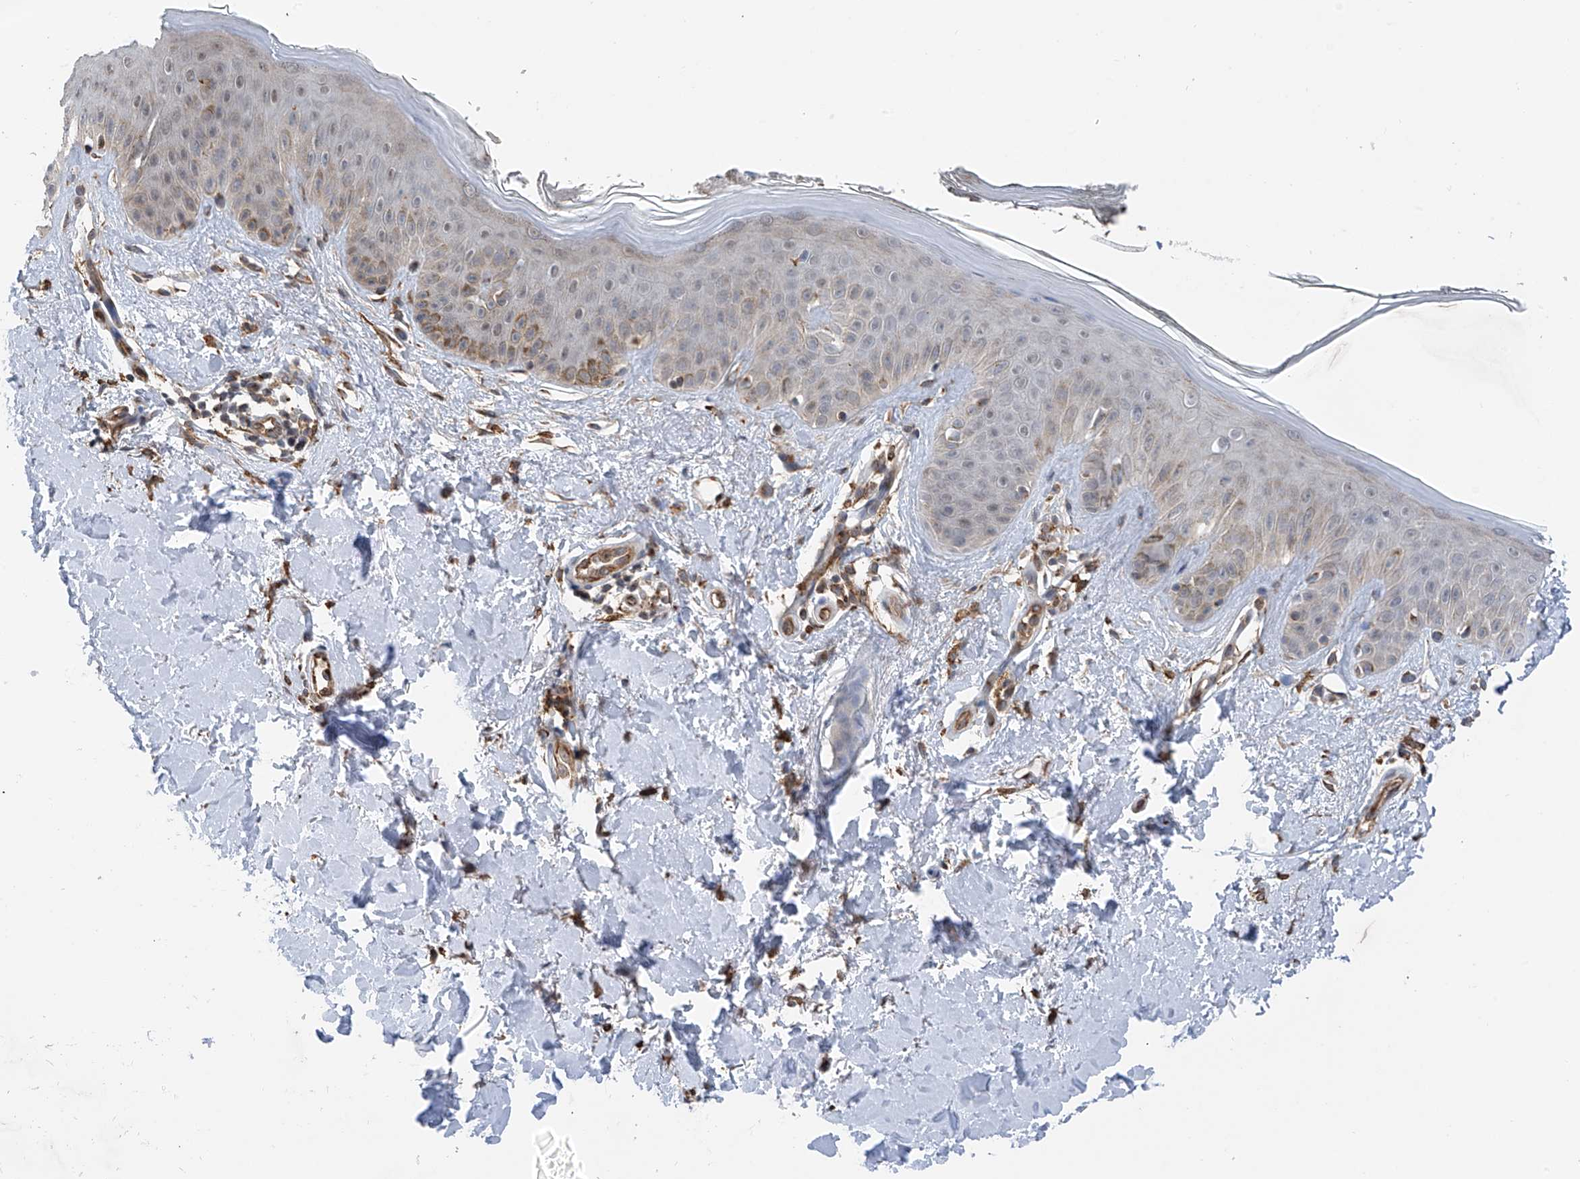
{"staining": {"intensity": "moderate", "quantity": "25%-75%", "location": "cytoplasmic/membranous"}, "tissue": "skin", "cell_type": "Fibroblasts", "image_type": "normal", "snomed": [{"axis": "morphology", "description": "Normal tissue, NOS"}, {"axis": "topography", "description": "Skin"}], "caption": "Immunohistochemical staining of benign human skin exhibits medium levels of moderate cytoplasmic/membranous staining in approximately 25%-75% of fibroblasts.", "gene": "ZNF189", "patient": {"sex": "female", "age": 64}}